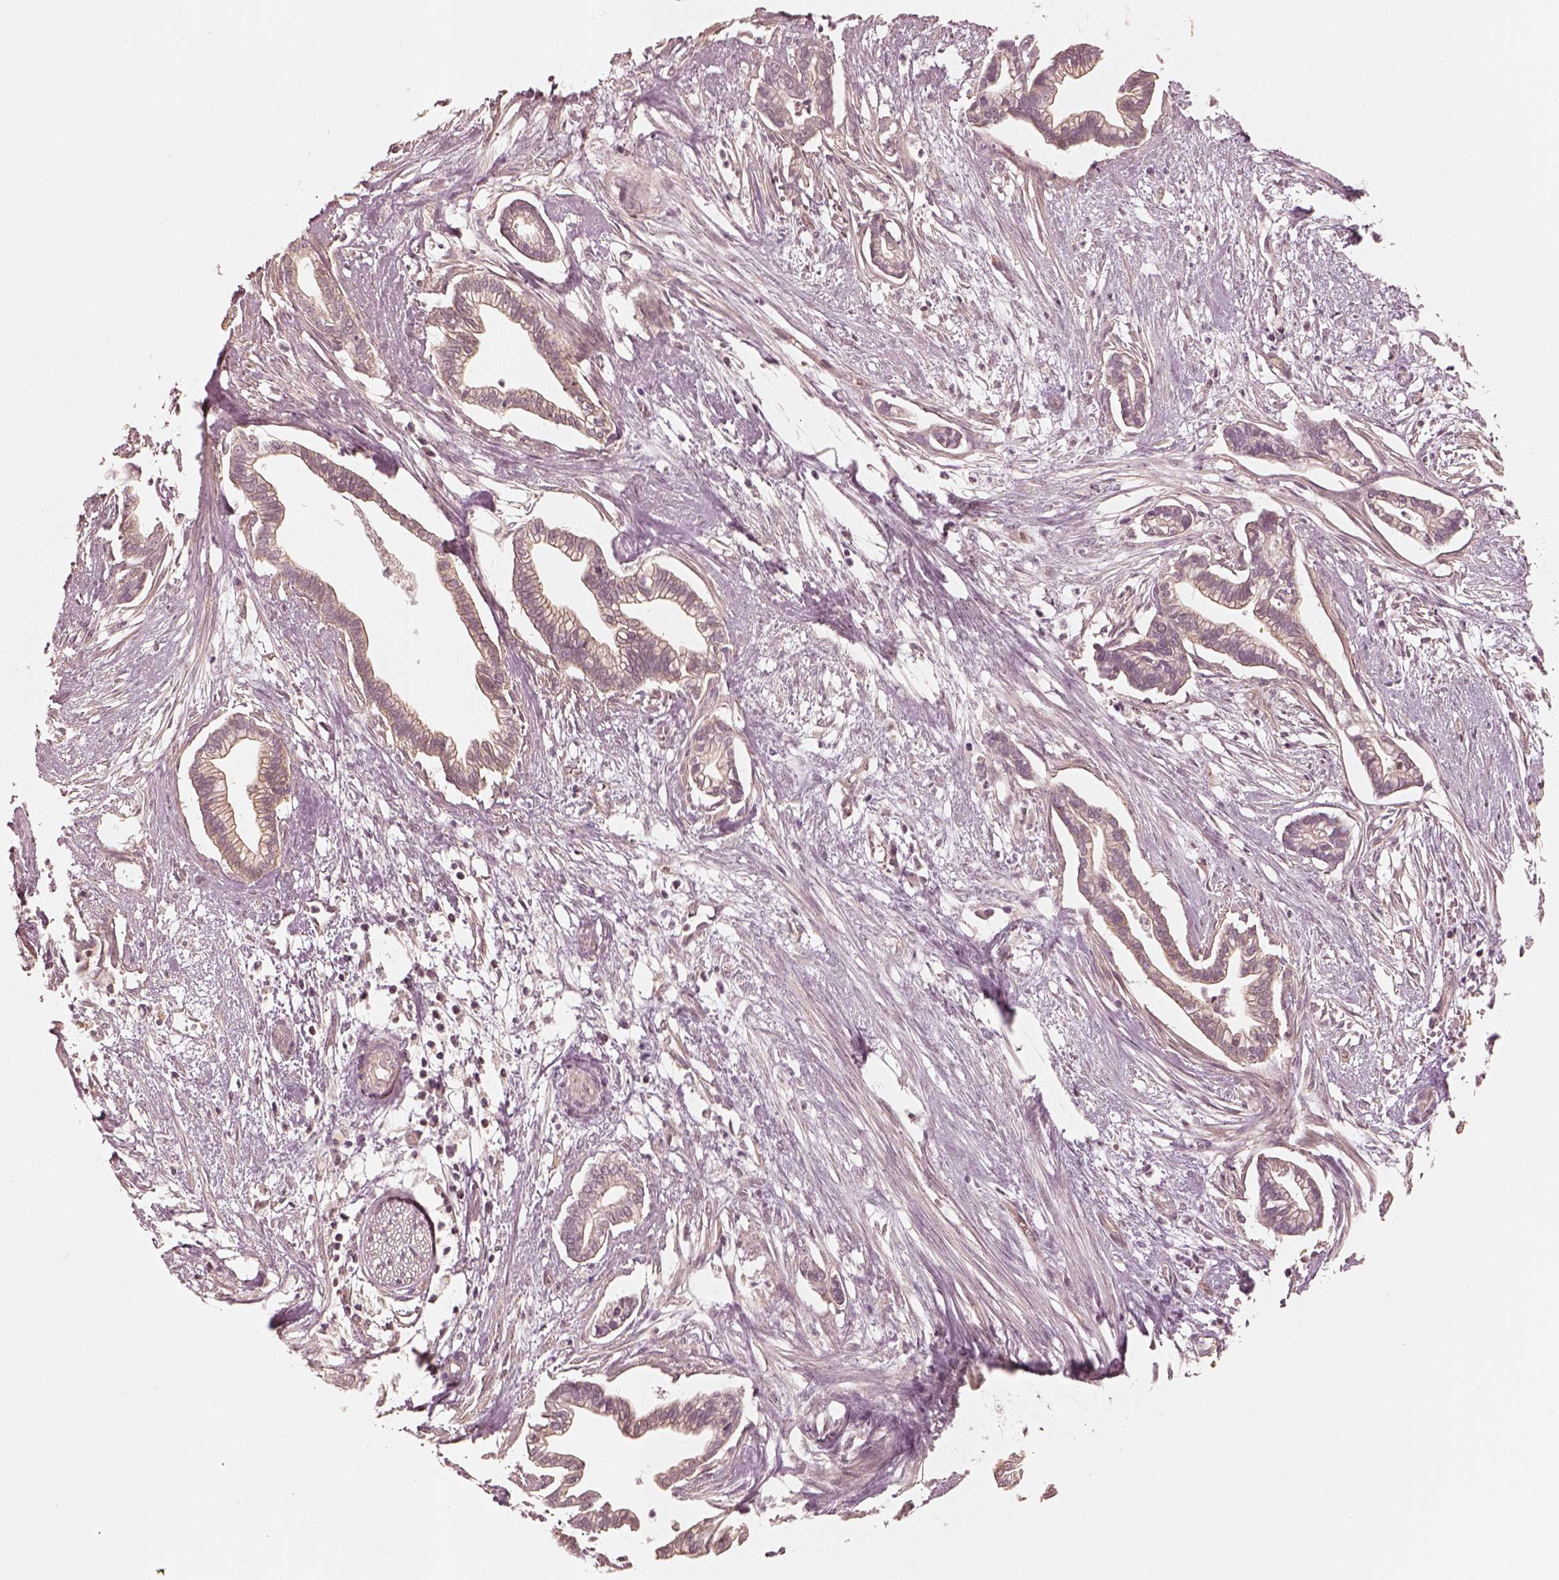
{"staining": {"intensity": "negative", "quantity": "none", "location": "none"}, "tissue": "cervical cancer", "cell_type": "Tumor cells", "image_type": "cancer", "snomed": [{"axis": "morphology", "description": "Adenocarcinoma, NOS"}, {"axis": "topography", "description": "Cervix"}], "caption": "An immunohistochemistry (IHC) photomicrograph of cervical adenocarcinoma is shown. There is no staining in tumor cells of cervical adenocarcinoma. (IHC, brightfield microscopy, high magnification).", "gene": "KIF5C", "patient": {"sex": "female", "age": 62}}